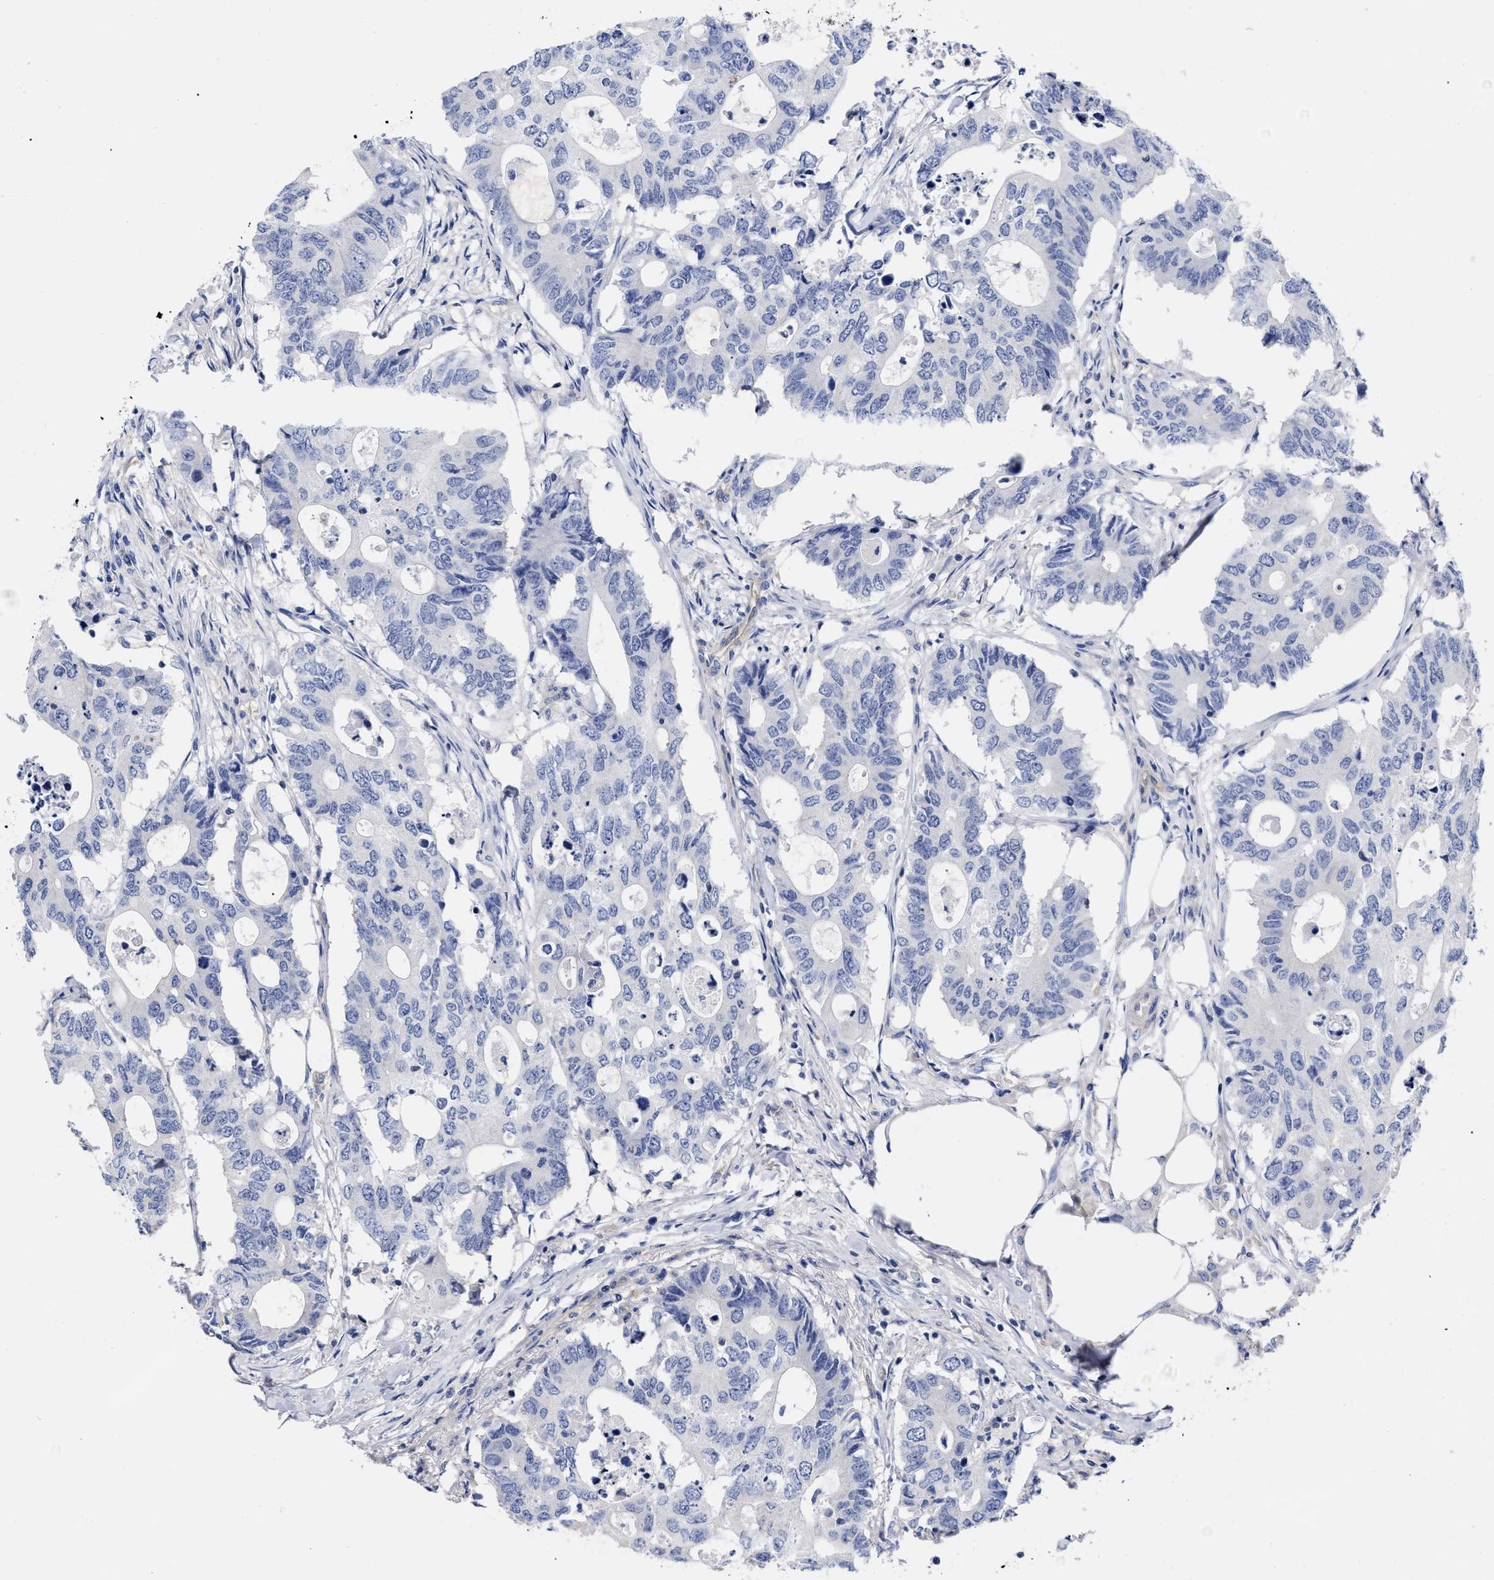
{"staining": {"intensity": "negative", "quantity": "none", "location": "none"}, "tissue": "colorectal cancer", "cell_type": "Tumor cells", "image_type": "cancer", "snomed": [{"axis": "morphology", "description": "Adenocarcinoma, NOS"}, {"axis": "topography", "description": "Colon"}], "caption": "Histopathology image shows no protein staining in tumor cells of colorectal cancer tissue.", "gene": "IRAG2", "patient": {"sex": "male", "age": 71}}